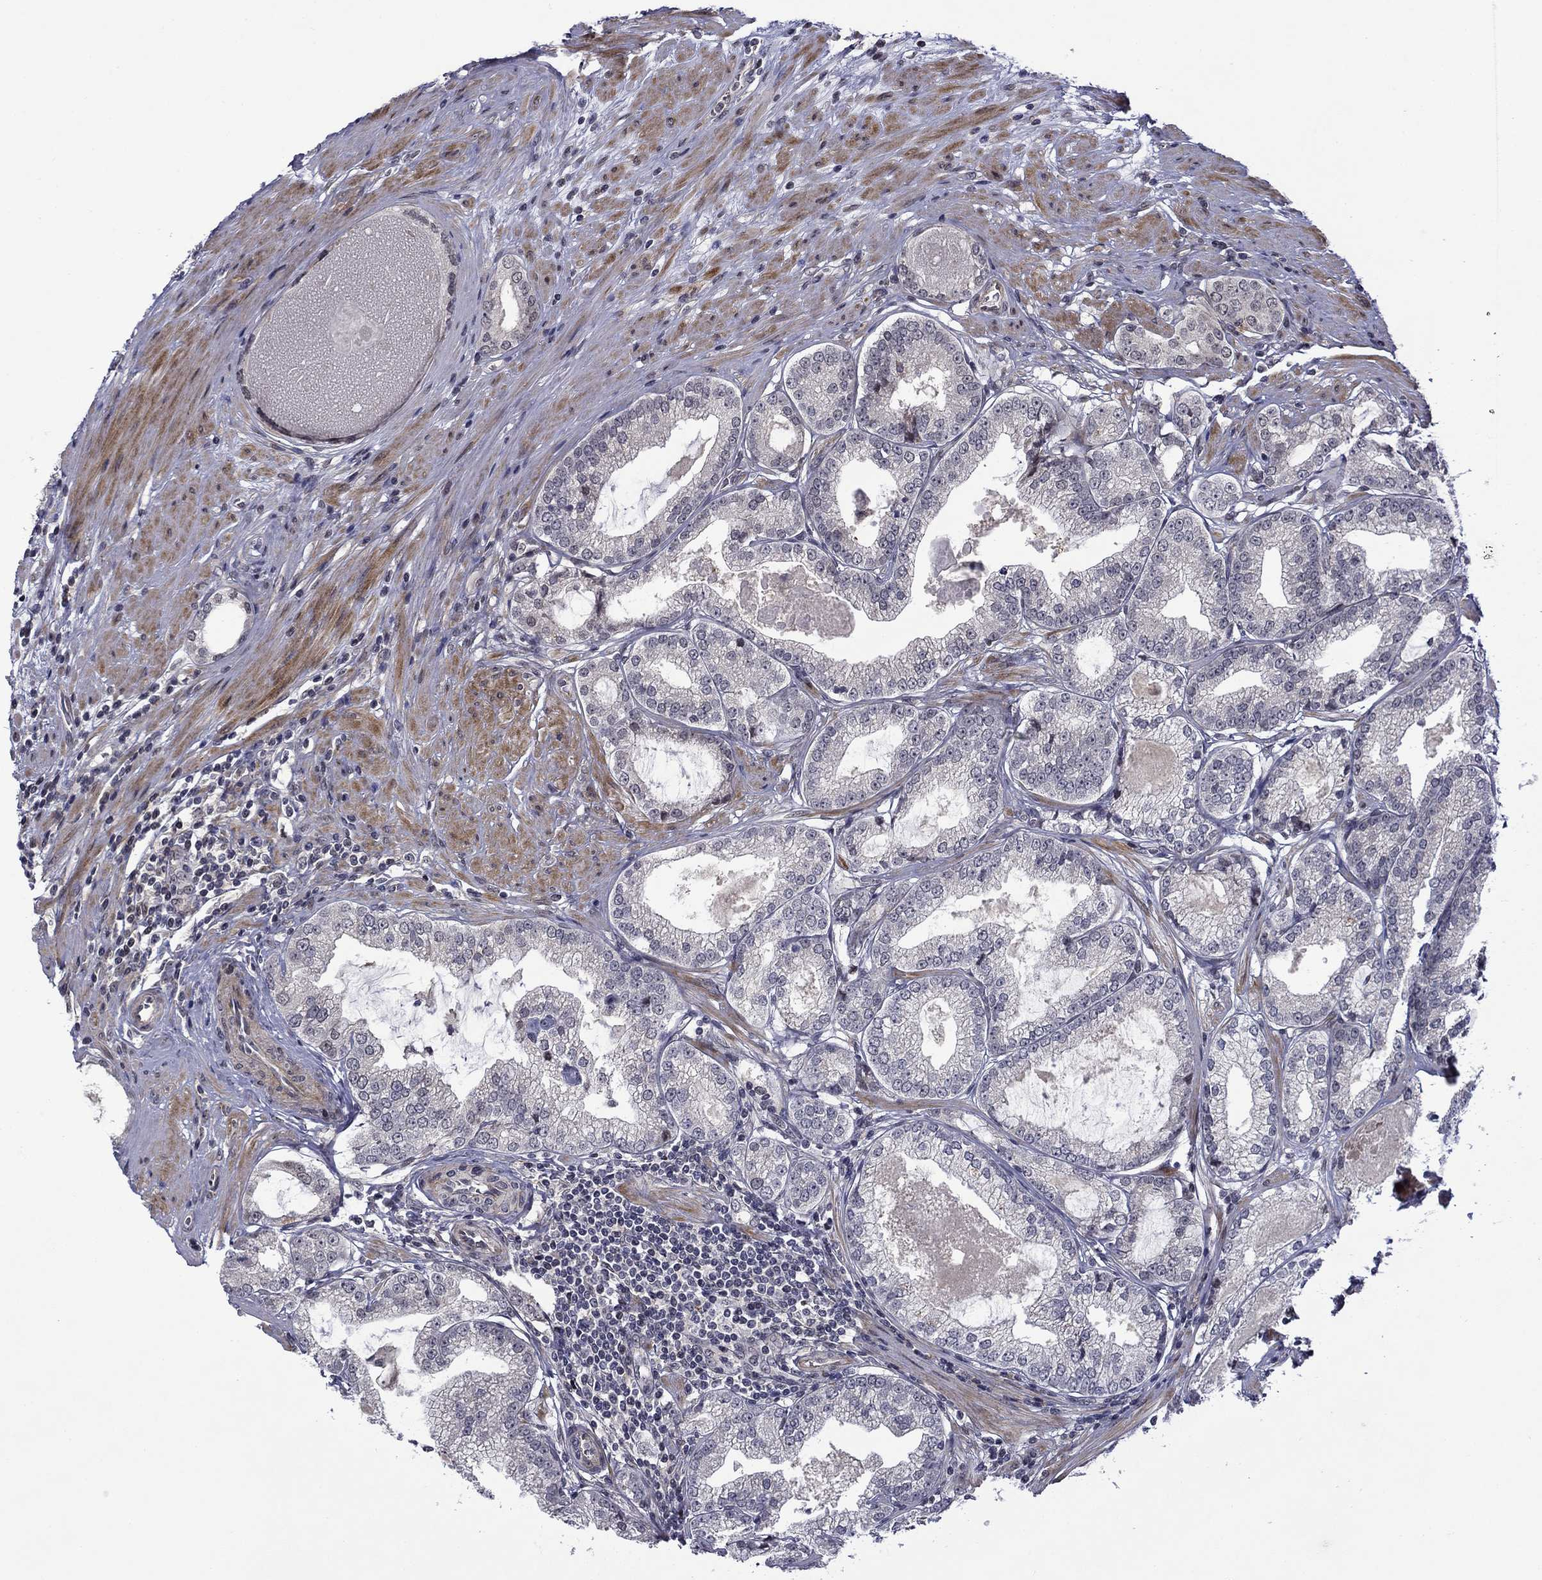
{"staining": {"intensity": "negative", "quantity": "none", "location": "none"}, "tissue": "prostate cancer", "cell_type": "Tumor cells", "image_type": "cancer", "snomed": [{"axis": "morphology", "description": "Adenocarcinoma, High grade"}, {"axis": "topography", "description": "Prostate and seminal vesicle, NOS"}], "caption": "Prostate cancer (adenocarcinoma (high-grade)) stained for a protein using immunohistochemistry (IHC) reveals no expression tumor cells.", "gene": "B3GAT1", "patient": {"sex": "male", "age": 62}}